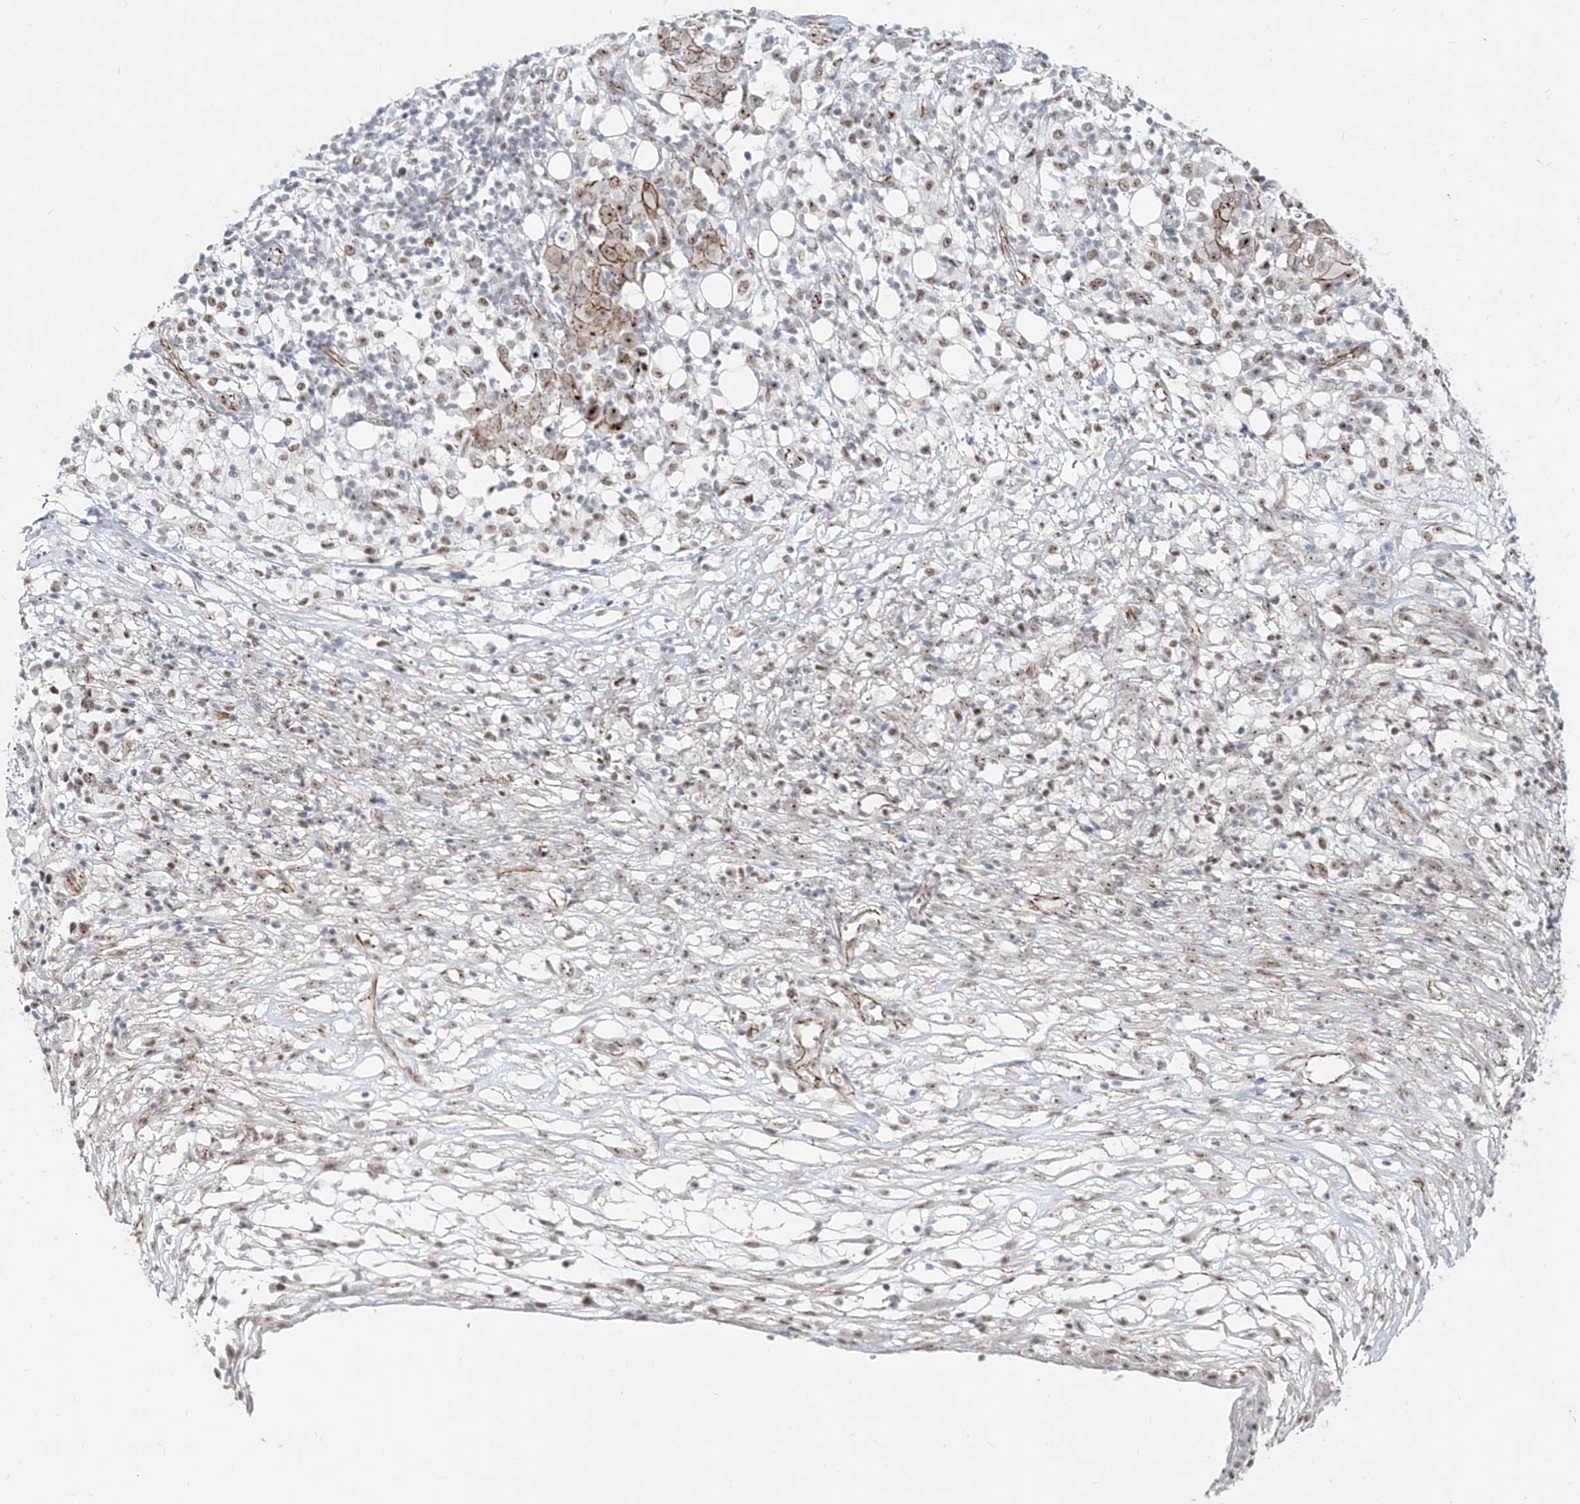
{"staining": {"intensity": "moderate", "quantity": ">75%", "location": "cytoplasmic/membranous,nuclear"}, "tissue": "ovarian cancer", "cell_type": "Tumor cells", "image_type": "cancer", "snomed": [{"axis": "morphology", "description": "Carcinoma, endometroid"}, {"axis": "topography", "description": "Ovary"}], "caption": "A medium amount of moderate cytoplasmic/membranous and nuclear expression is identified in about >75% of tumor cells in ovarian cancer tissue. The protein of interest is shown in brown color, while the nuclei are stained blue.", "gene": "ZNF710", "patient": {"sex": "female", "age": 42}}